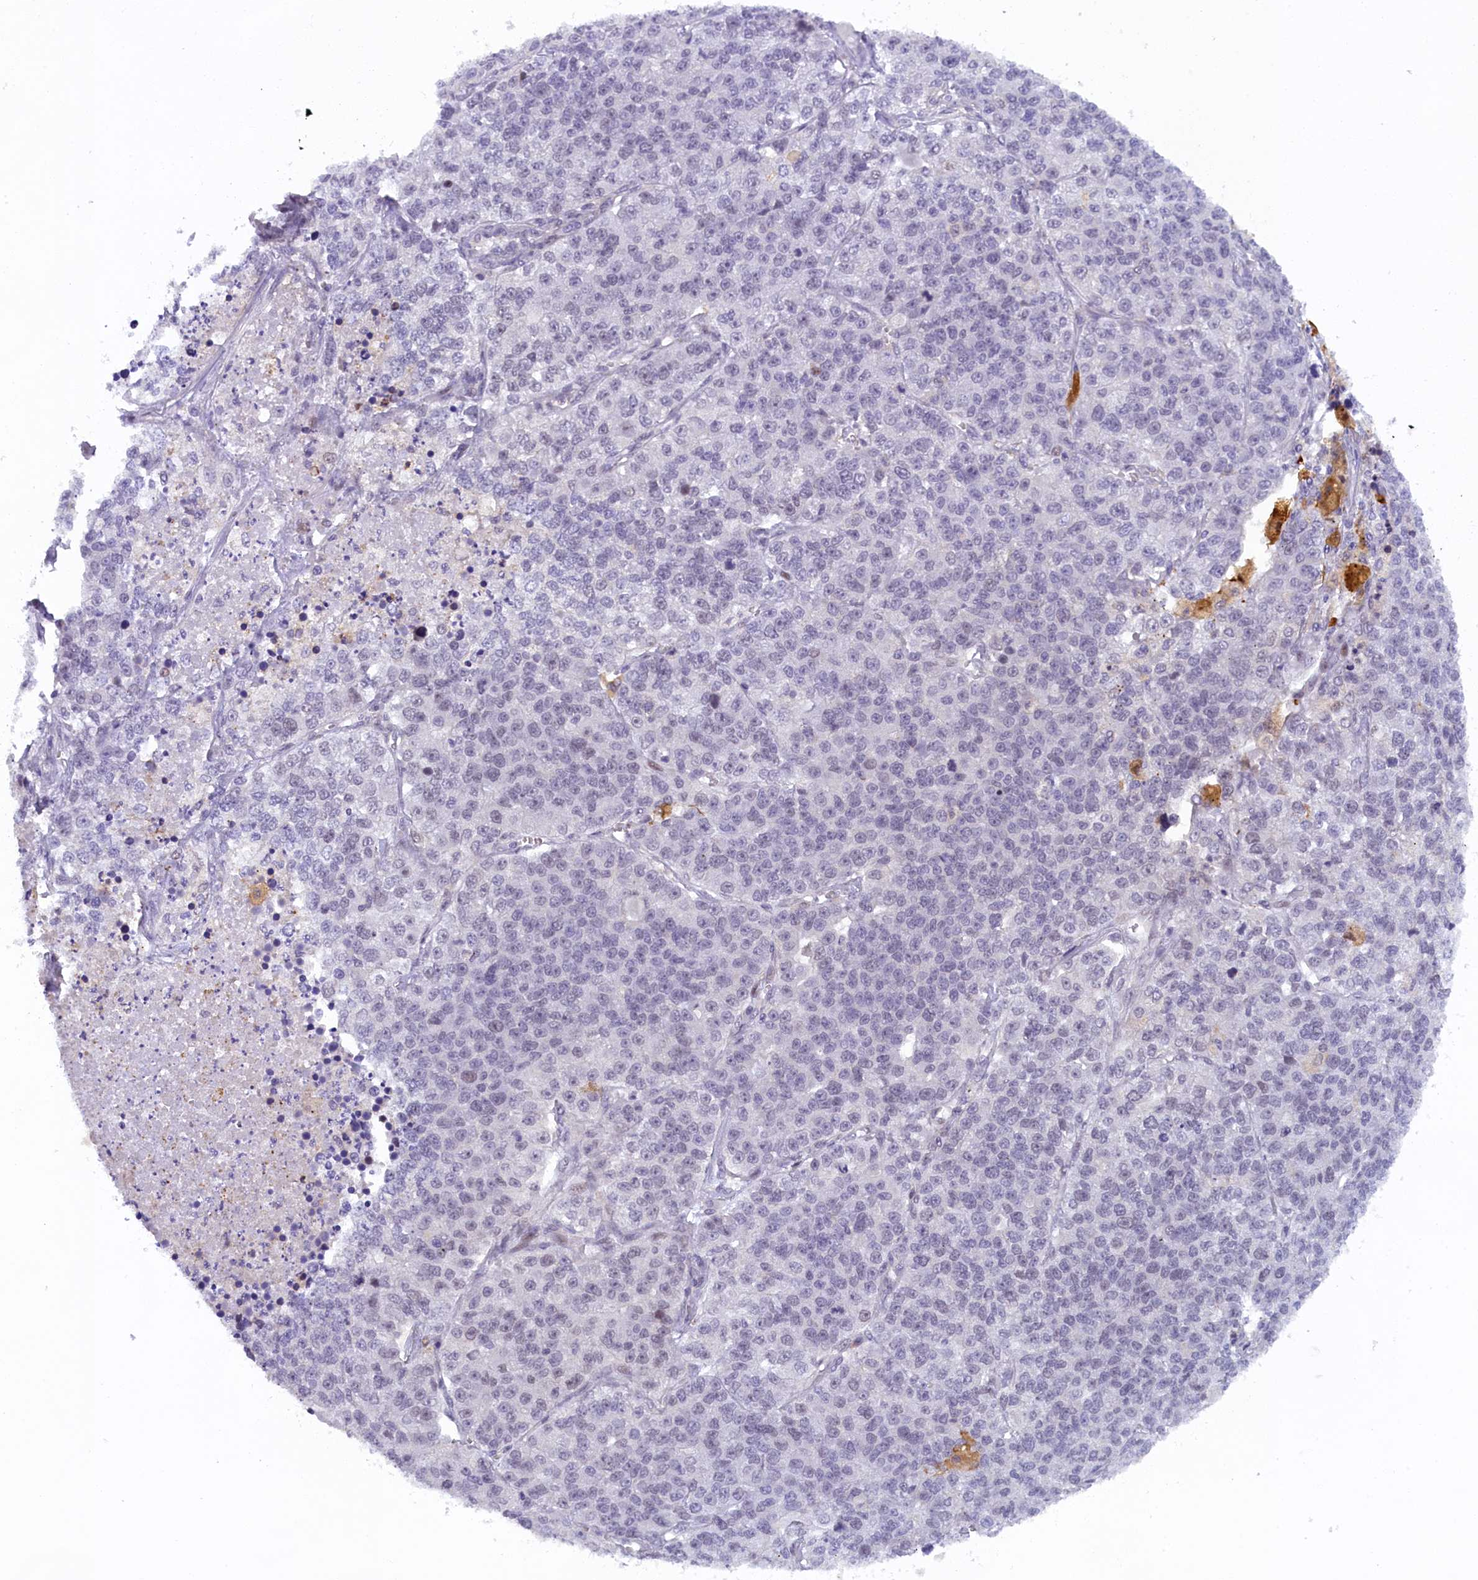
{"staining": {"intensity": "negative", "quantity": "none", "location": "none"}, "tissue": "lung cancer", "cell_type": "Tumor cells", "image_type": "cancer", "snomed": [{"axis": "morphology", "description": "Adenocarcinoma, NOS"}, {"axis": "topography", "description": "Lung"}], "caption": "Human lung adenocarcinoma stained for a protein using IHC shows no positivity in tumor cells.", "gene": "FCHO1", "patient": {"sex": "male", "age": 49}}